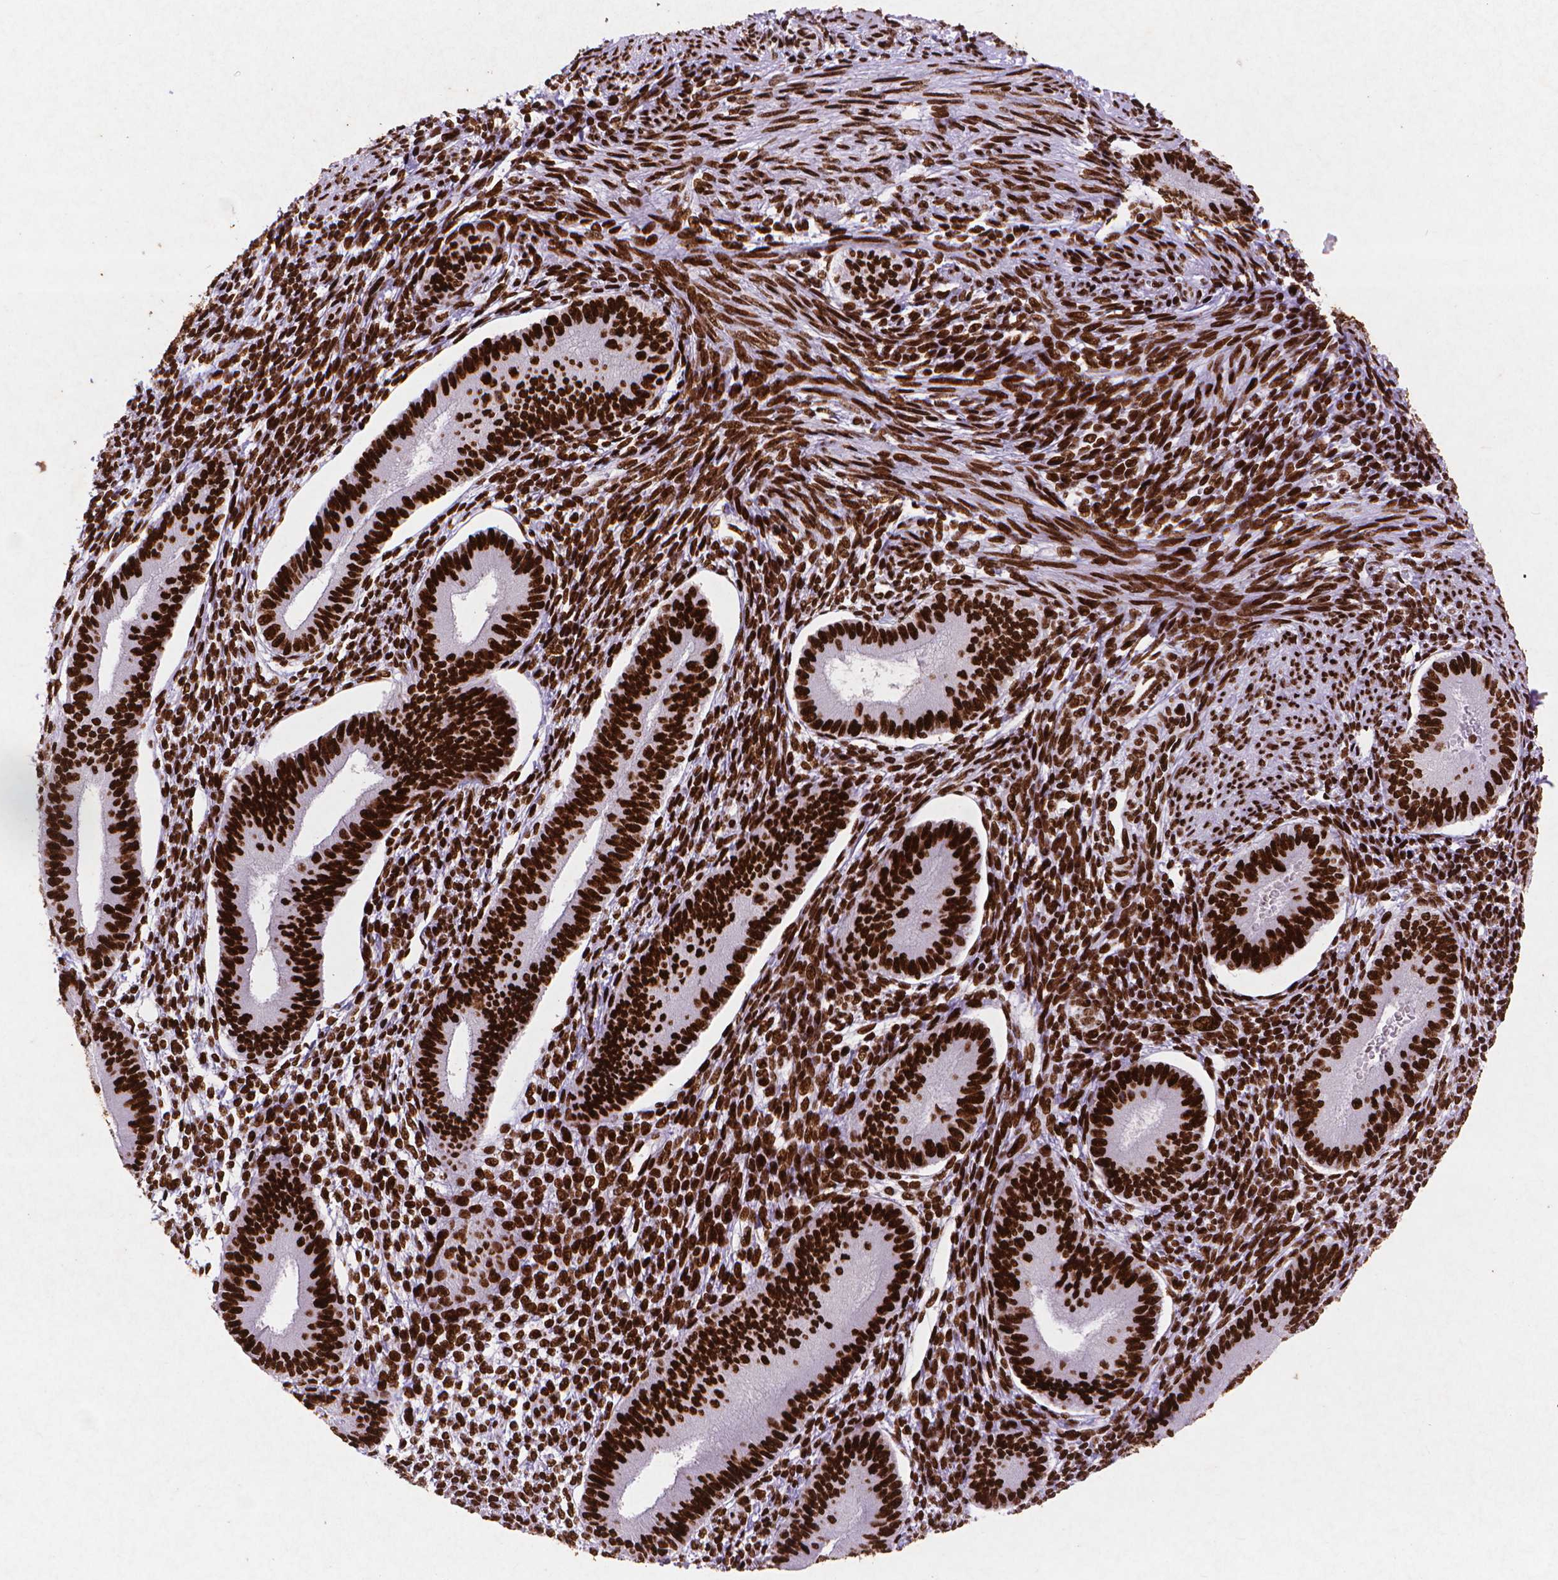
{"staining": {"intensity": "strong", "quantity": ">75%", "location": "nuclear"}, "tissue": "endometrium", "cell_type": "Cells in endometrial stroma", "image_type": "normal", "snomed": [{"axis": "morphology", "description": "Normal tissue, NOS"}, {"axis": "topography", "description": "Endometrium"}], "caption": "Cells in endometrial stroma reveal high levels of strong nuclear expression in about >75% of cells in benign endometrium. (DAB (3,3'-diaminobenzidine) IHC with brightfield microscopy, high magnification).", "gene": "CITED2", "patient": {"sex": "female", "age": 39}}